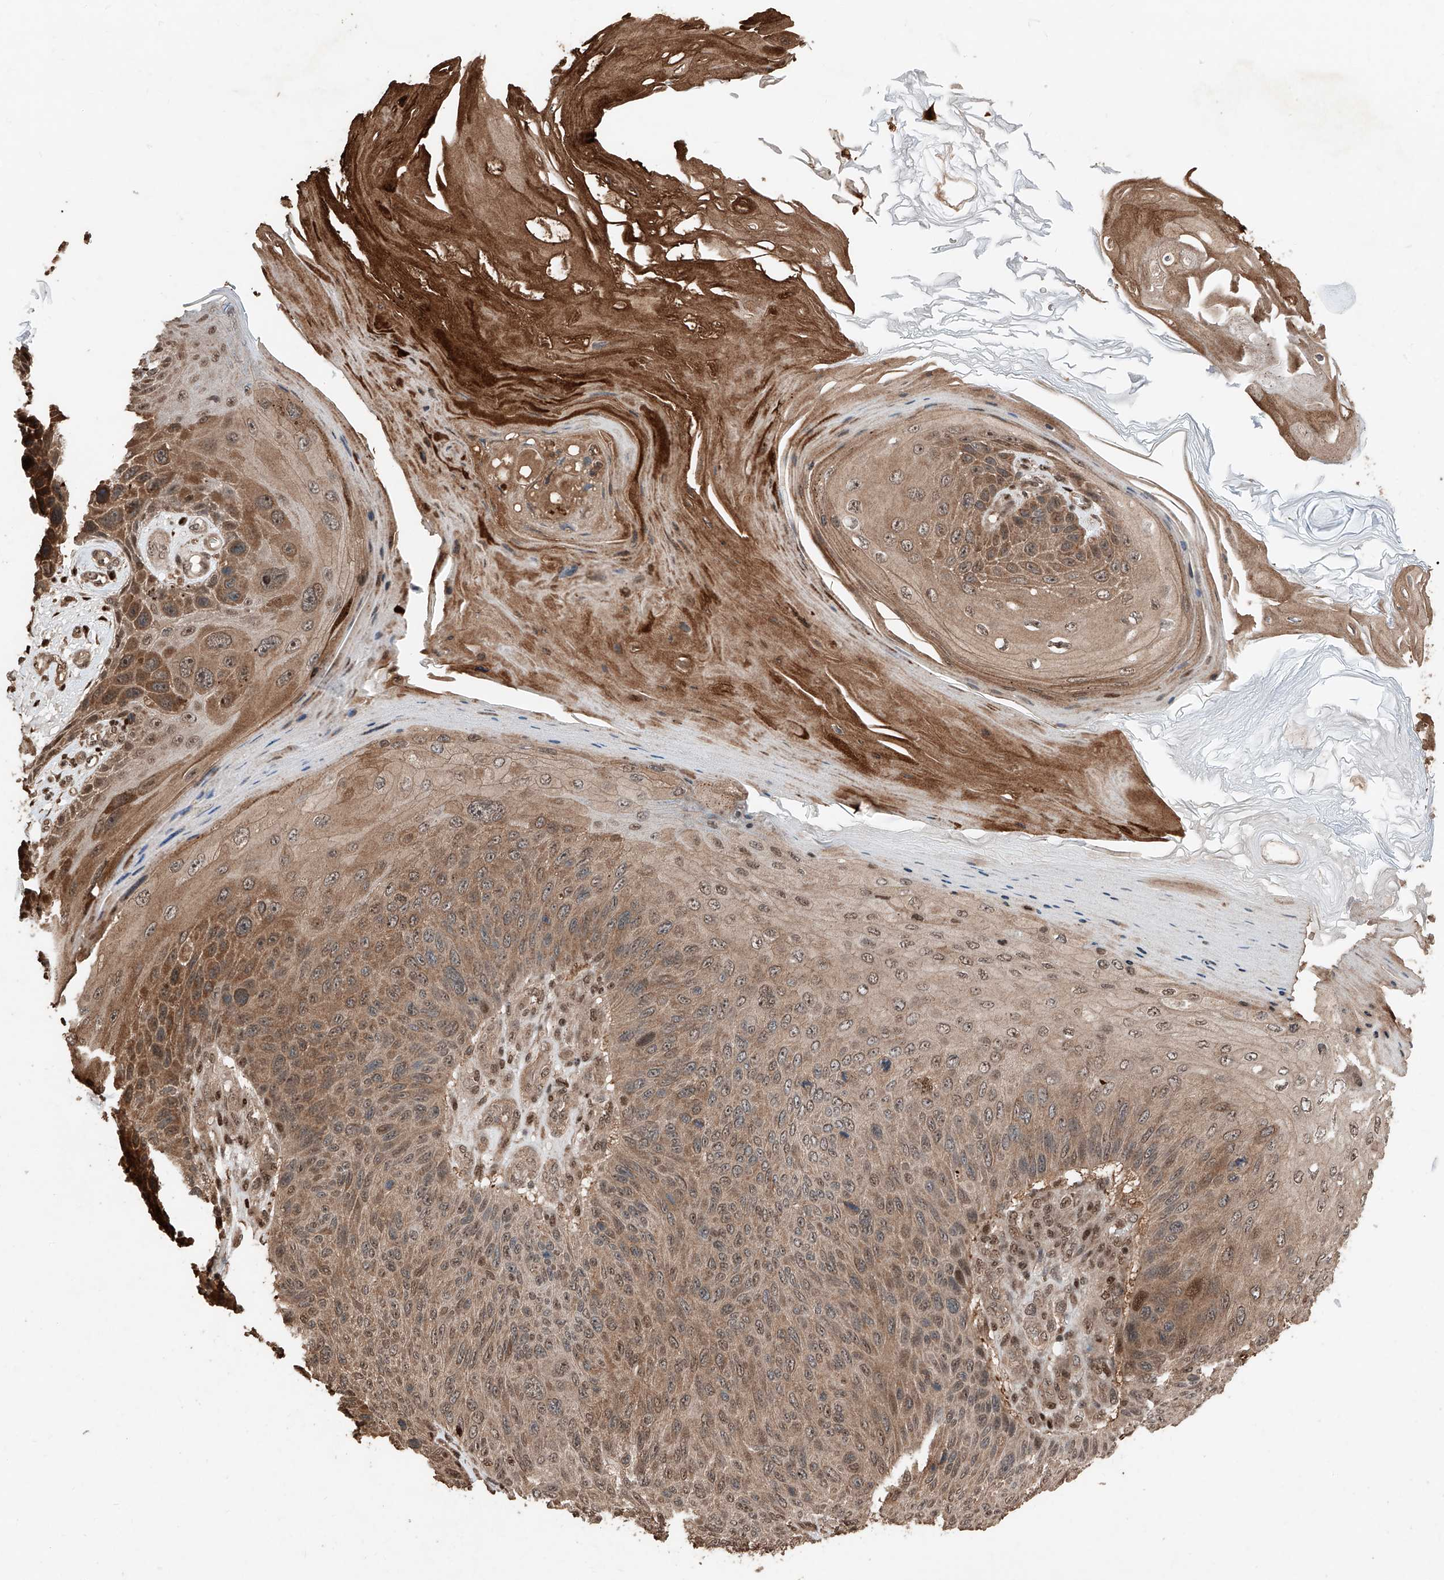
{"staining": {"intensity": "moderate", "quantity": "25%-75%", "location": "cytoplasmic/membranous,nuclear"}, "tissue": "skin cancer", "cell_type": "Tumor cells", "image_type": "cancer", "snomed": [{"axis": "morphology", "description": "Squamous cell carcinoma, NOS"}, {"axis": "topography", "description": "Skin"}], "caption": "Immunohistochemical staining of skin cancer reveals medium levels of moderate cytoplasmic/membranous and nuclear staining in about 25%-75% of tumor cells.", "gene": "RMND1", "patient": {"sex": "female", "age": 88}}